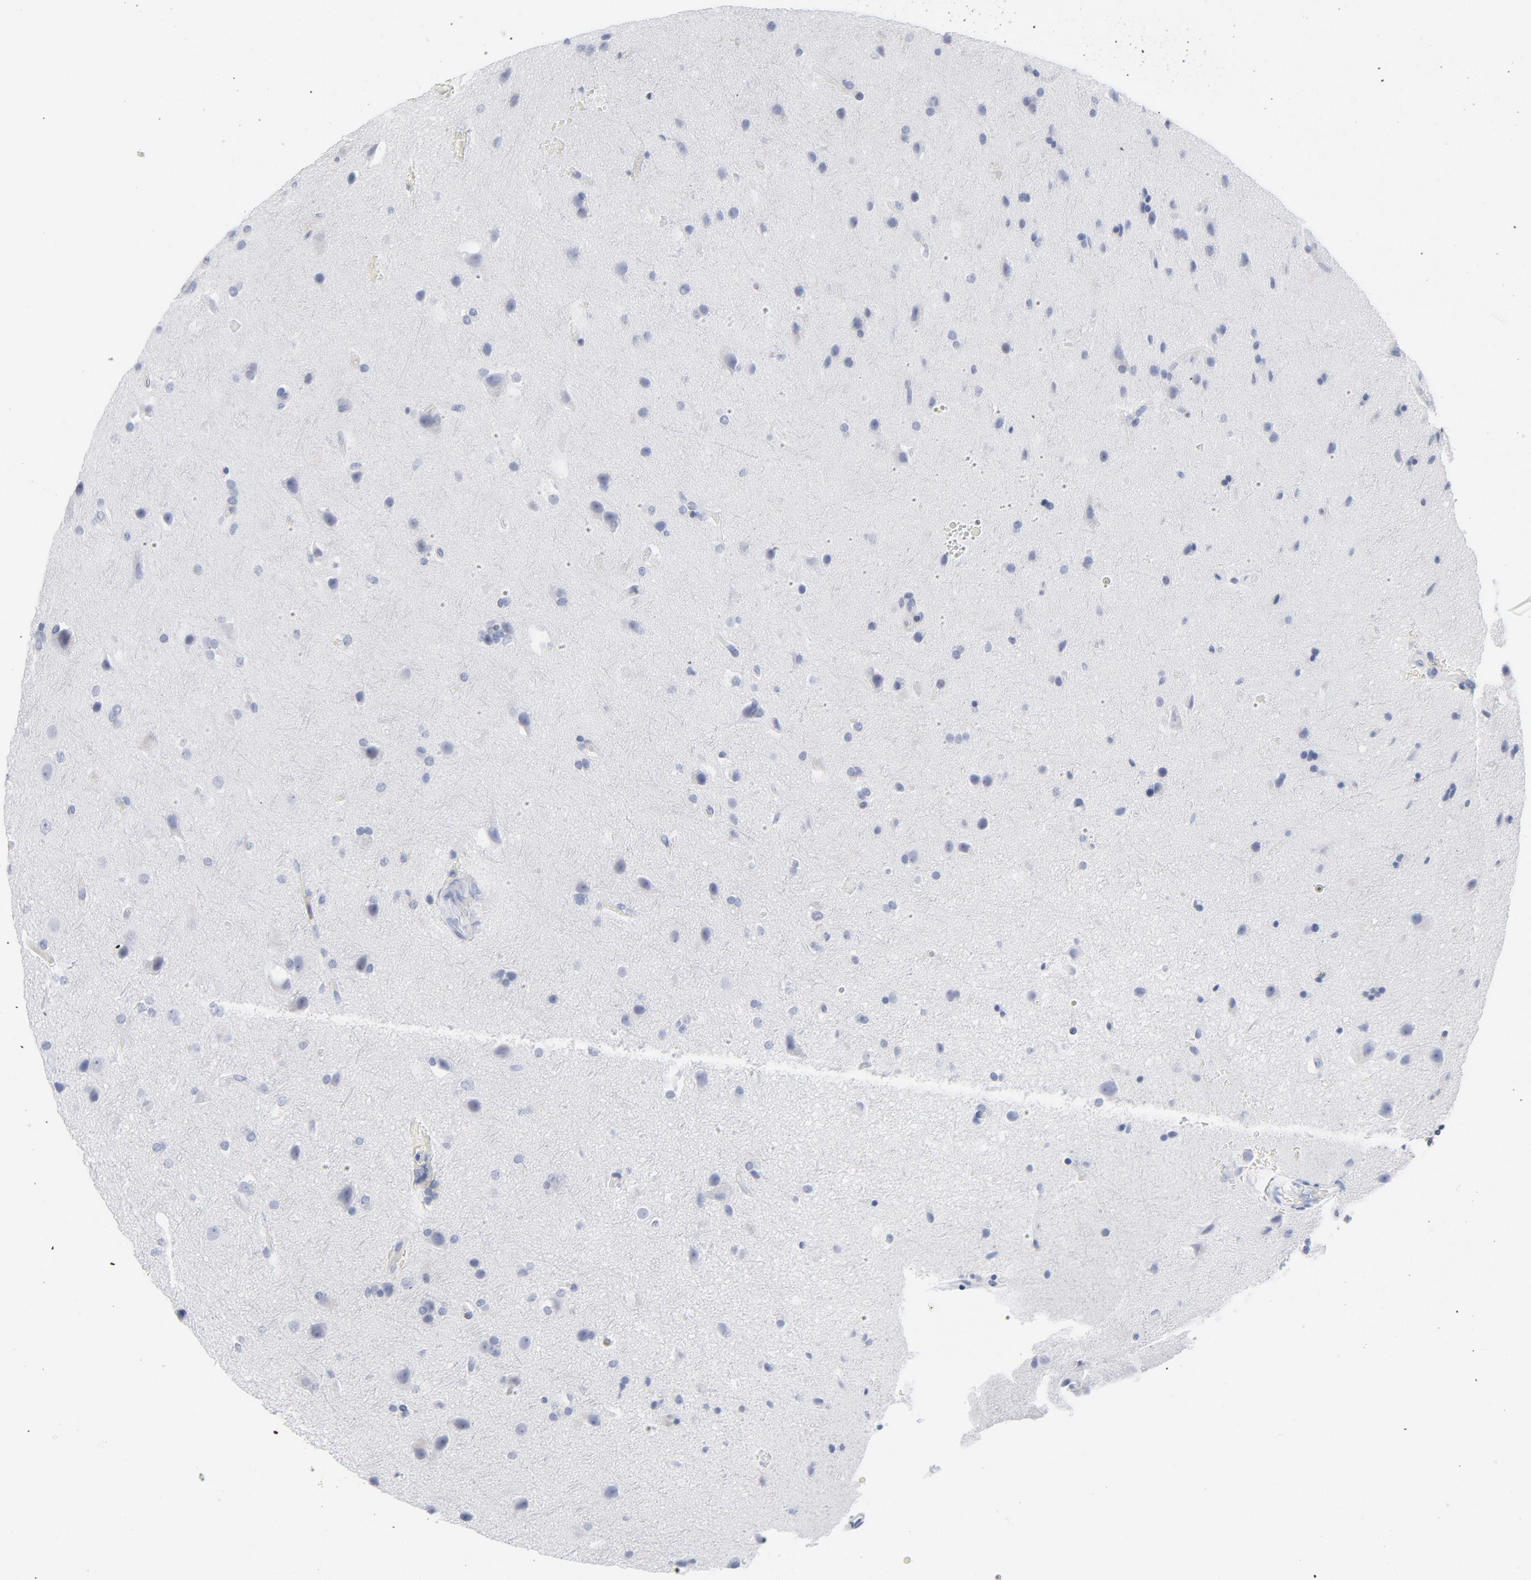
{"staining": {"intensity": "negative", "quantity": "none", "location": "none"}, "tissue": "glioma", "cell_type": "Tumor cells", "image_type": "cancer", "snomed": [{"axis": "morphology", "description": "Glioma, malignant, Low grade"}, {"axis": "topography", "description": "Cerebral cortex"}], "caption": "The immunohistochemistry photomicrograph has no significant expression in tumor cells of malignant low-grade glioma tissue.", "gene": "P2RY8", "patient": {"sex": "female", "age": 47}}